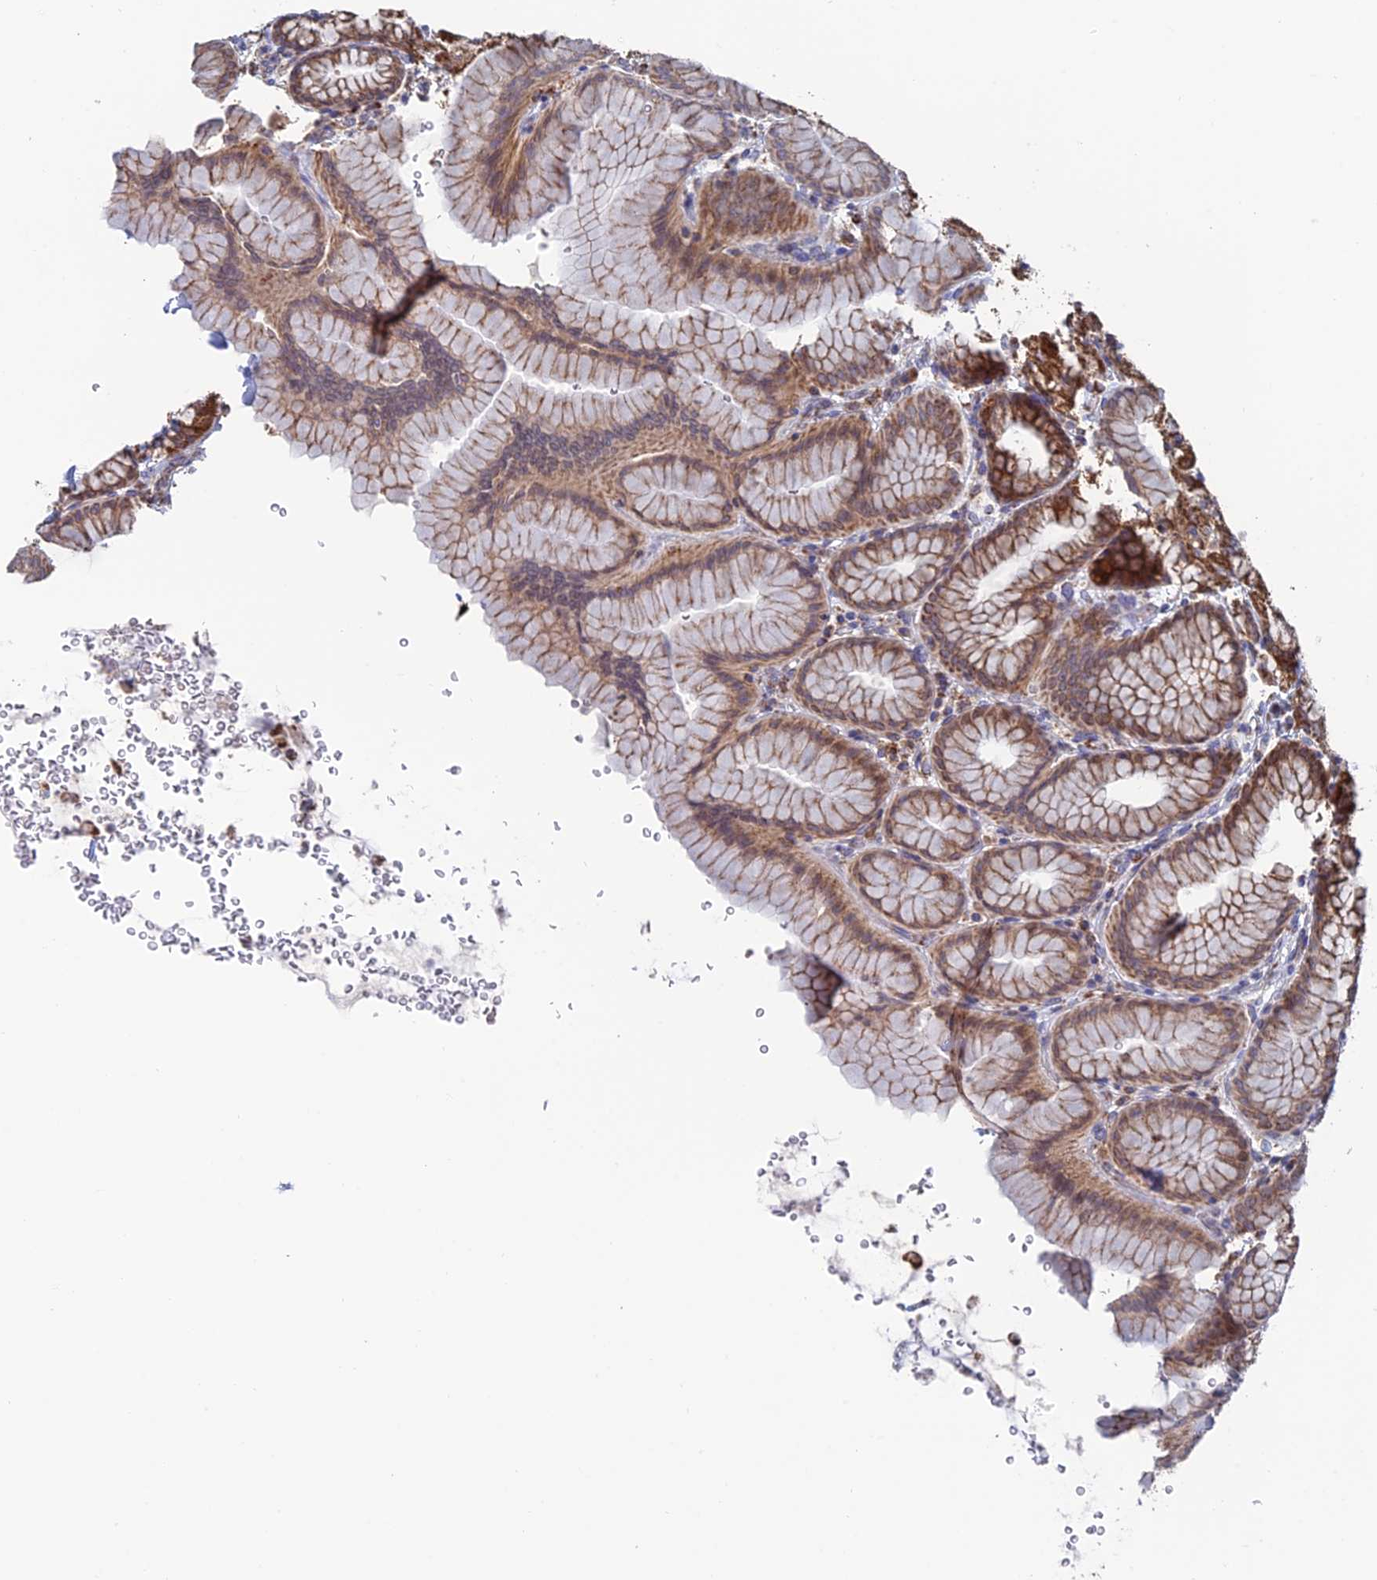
{"staining": {"intensity": "strong", "quantity": ">75%", "location": "cytoplasmic/membranous"}, "tissue": "stomach", "cell_type": "Glandular cells", "image_type": "normal", "snomed": [{"axis": "morphology", "description": "Normal tissue, NOS"}, {"axis": "topography", "description": "Stomach"}], "caption": "High-power microscopy captured an IHC micrograph of benign stomach, revealing strong cytoplasmic/membranous expression in about >75% of glandular cells.", "gene": "DTYMK", "patient": {"sex": "male", "age": 42}}